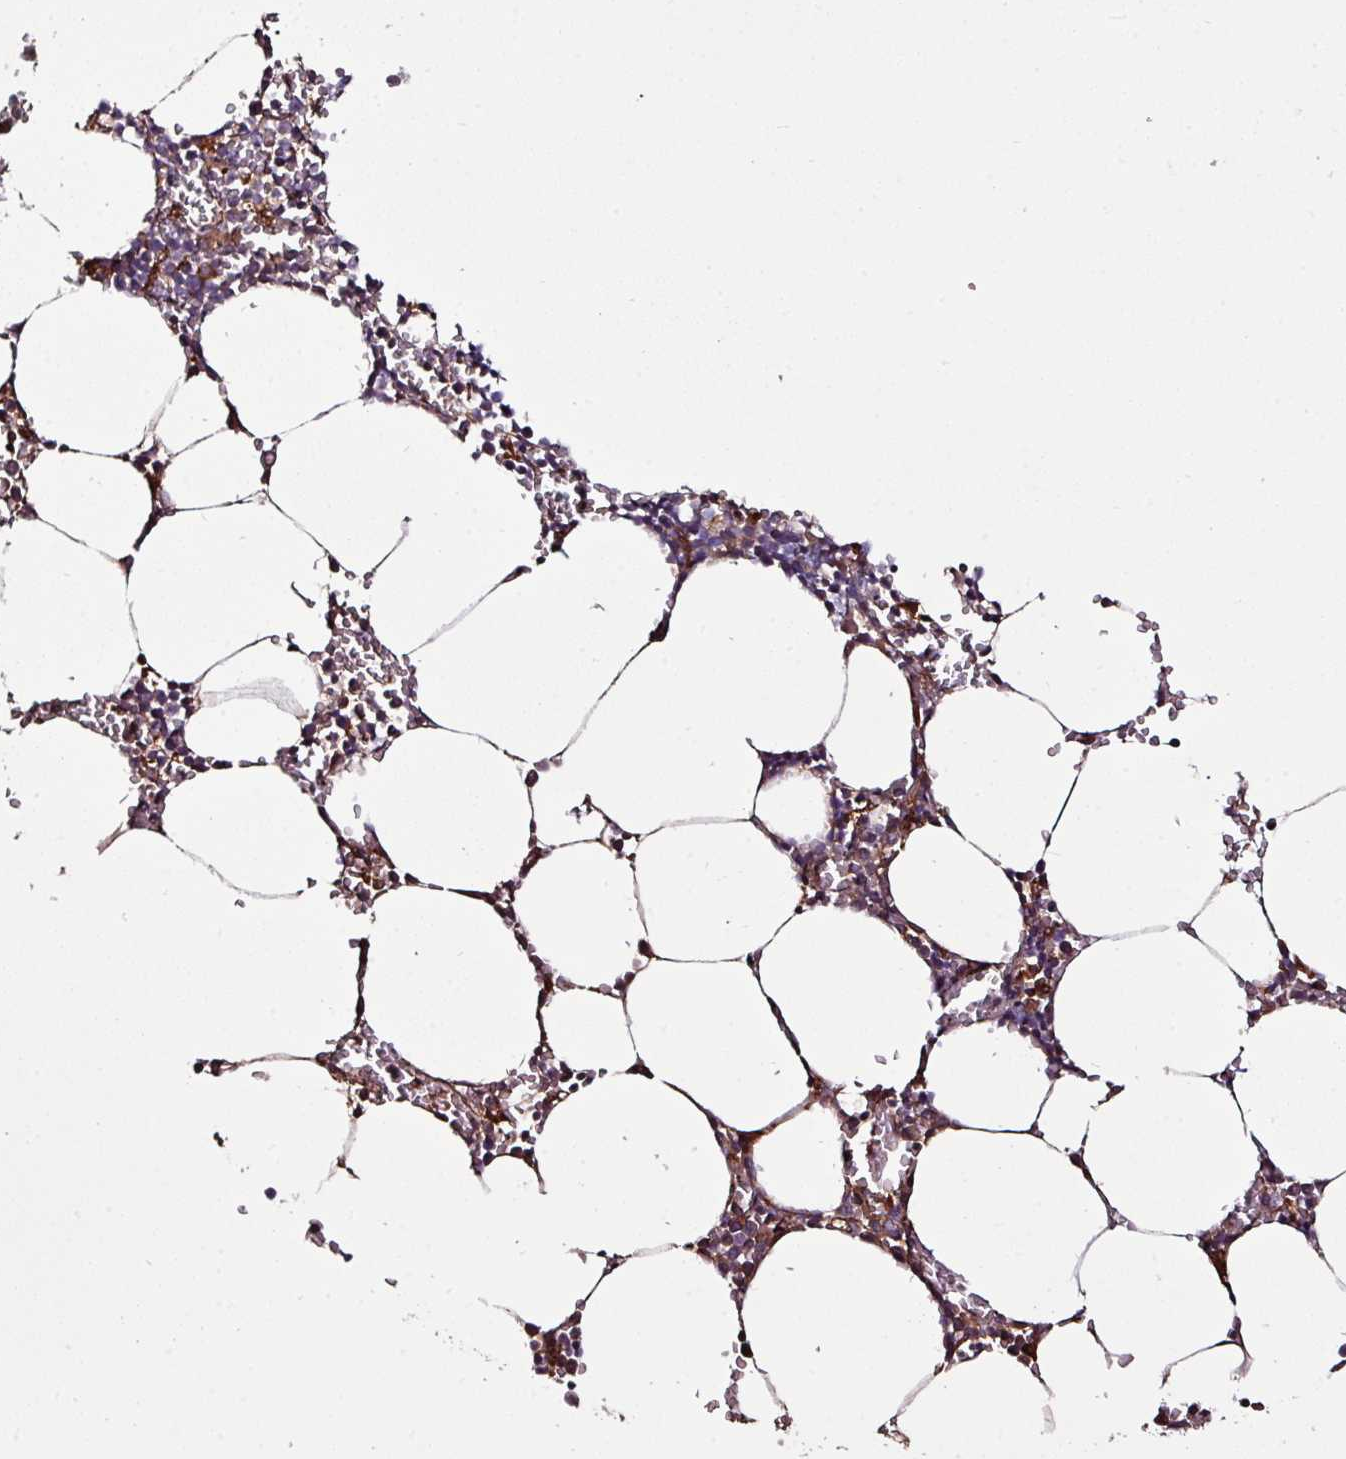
{"staining": {"intensity": "strong", "quantity": "25%-75%", "location": "cytoplasmic/membranous"}, "tissue": "bone marrow", "cell_type": "Hematopoietic cells", "image_type": "normal", "snomed": [{"axis": "morphology", "description": "Normal tissue, NOS"}, {"axis": "topography", "description": "Bone marrow"}], "caption": "Brown immunohistochemical staining in benign bone marrow shows strong cytoplasmic/membranous positivity in approximately 25%-75% of hematopoietic cells.", "gene": "GNPDA1", "patient": {"sex": "male", "age": 70}}